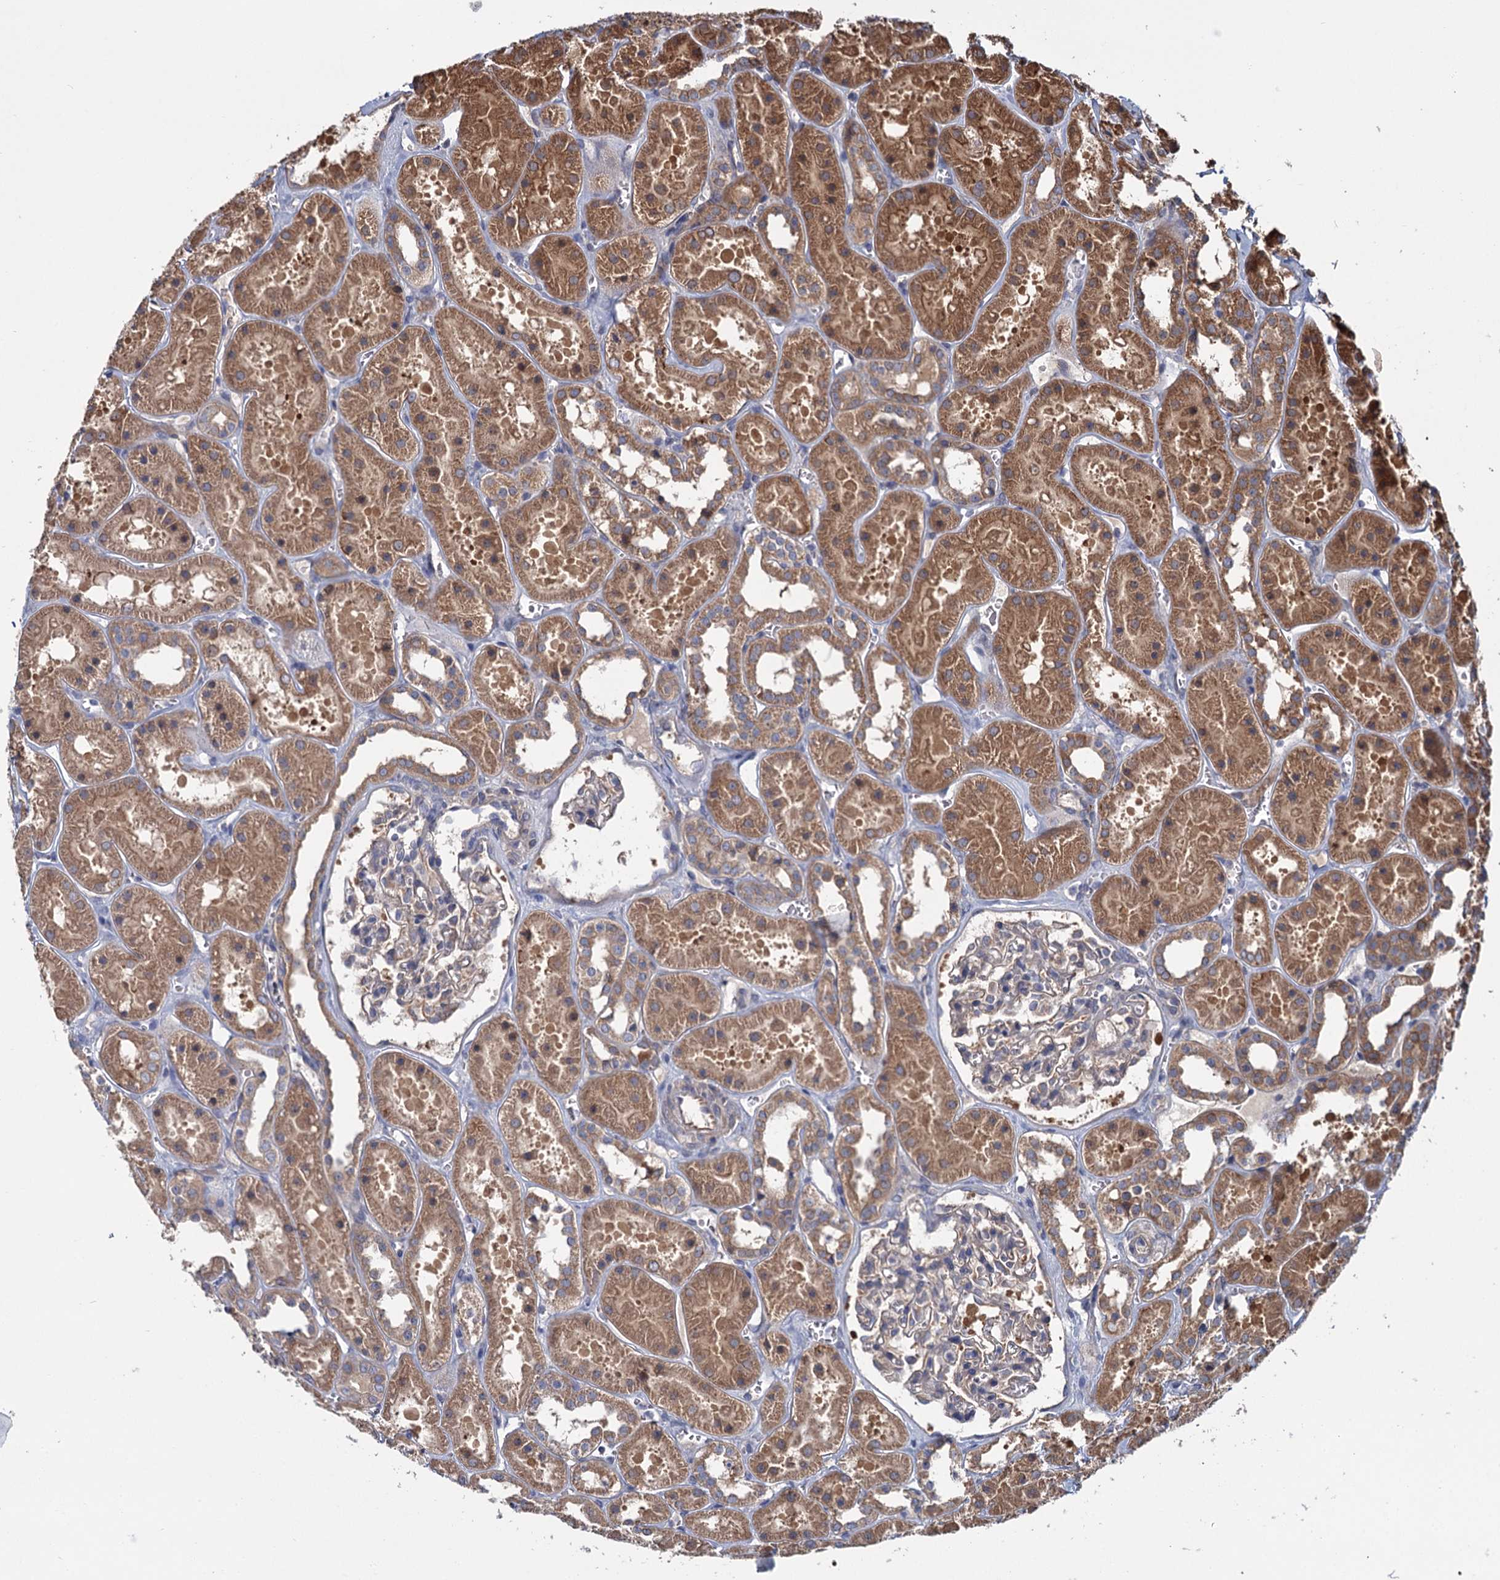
{"staining": {"intensity": "negative", "quantity": "none", "location": "none"}, "tissue": "kidney", "cell_type": "Cells in glomeruli", "image_type": "normal", "snomed": [{"axis": "morphology", "description": "Normal tissue, NOS"}, {"axis": "topography", "description": "Kidney"}], "caption": "DAB (3,3'-diaminobenzidine) immunohistochemical staining of normal kidney reveals no significant staining in cells in glomeruli.", "gene": "MTRR", "patient": {"sex": "female", "age": 41}}